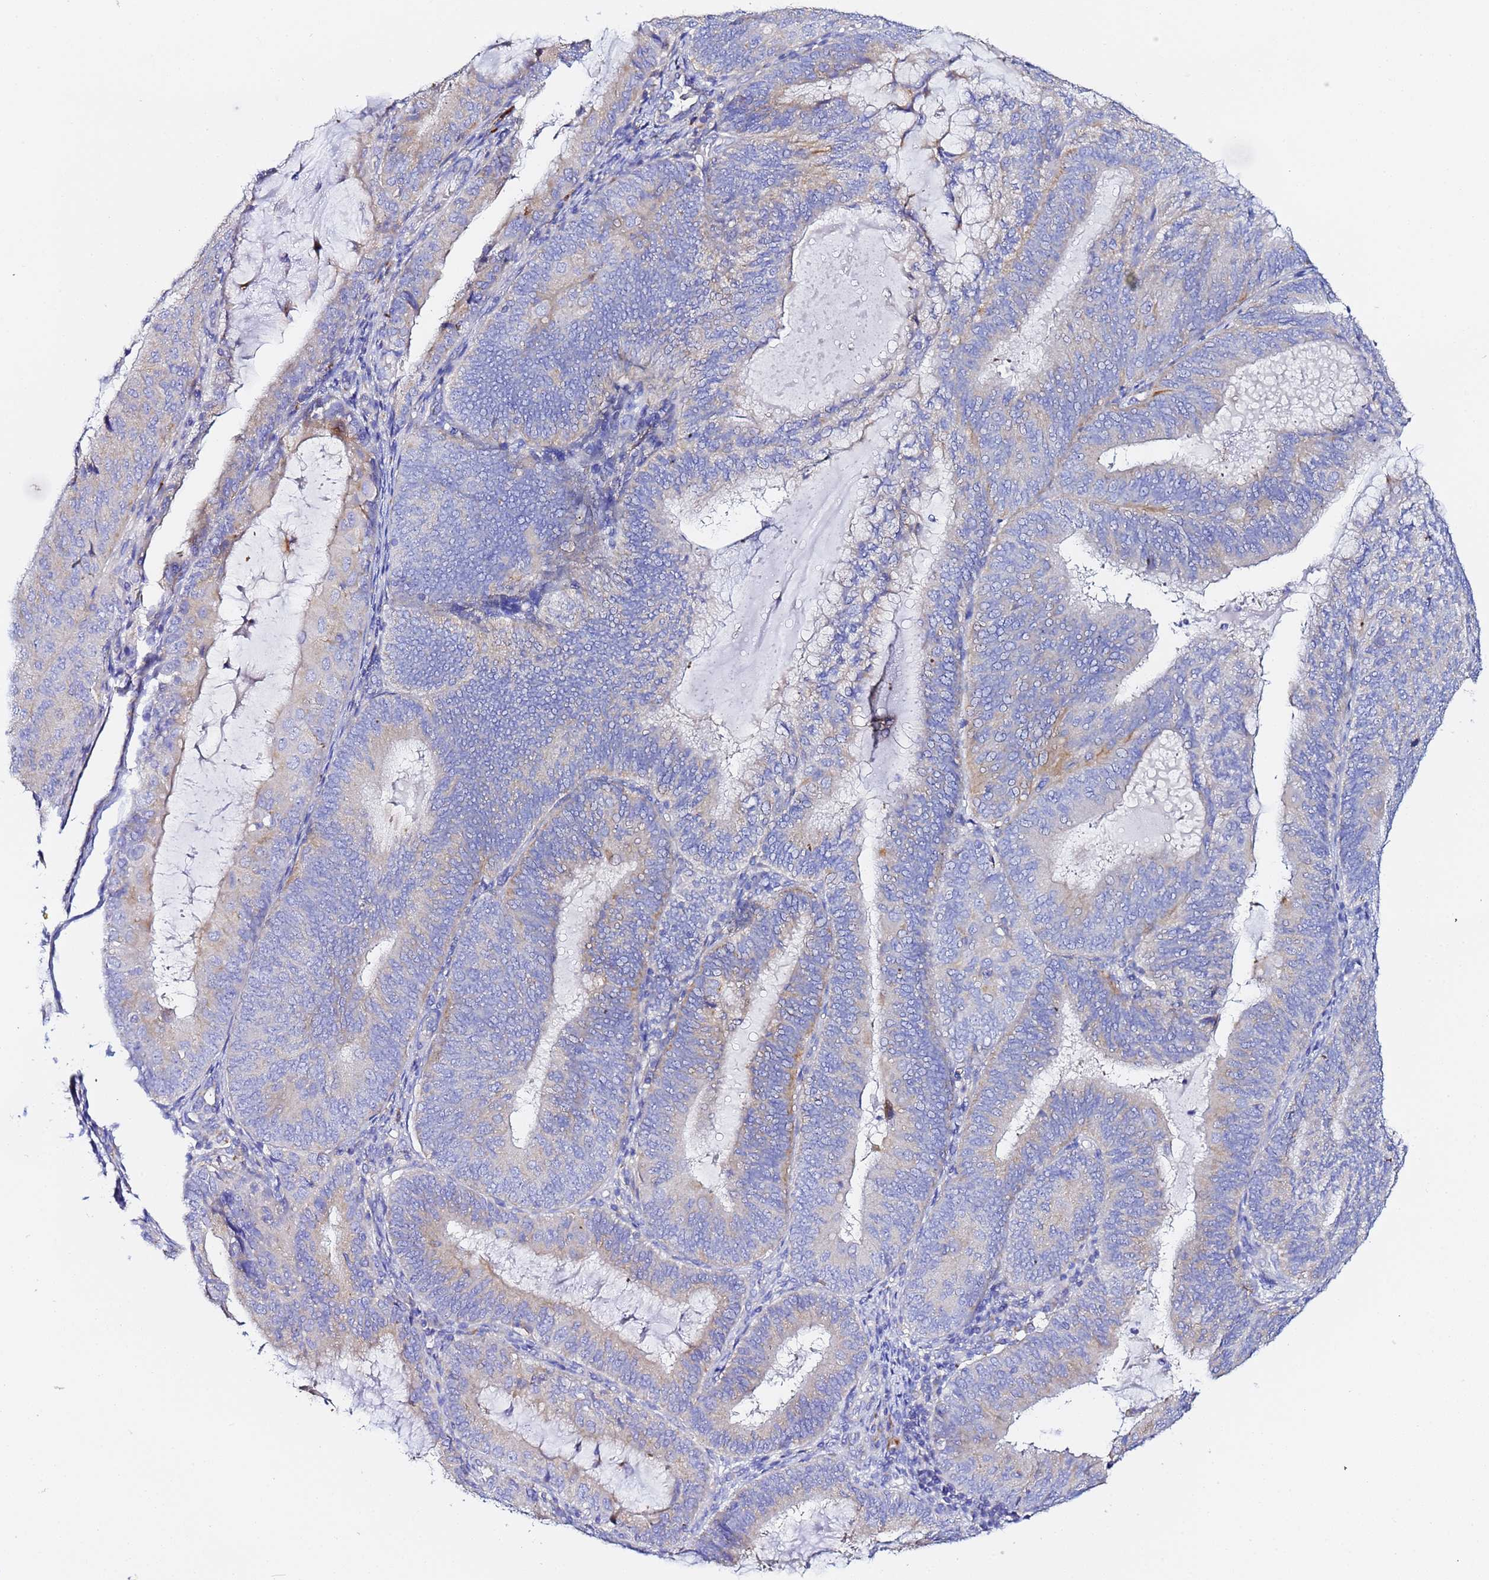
{"staining": {"intensity": "weak", "quantity": "<25%", "location": "cytoplasmic/membranous"}, "tissue": "endometrial cancer", "cell_type": "Tumor cells", "image_type": "cancer", "snomed": [{"axis": "morphology", "description": "Adenocarcinoma, NOS"}, {"axis": "topography", "description": "Endometrium"}], "caption": "Endometrial cancer was stained to show a protein in brown. There is no significant expression in tumor cells.", "gene": "VTI1B", "patient": {"sex": "female", "age": 81}}